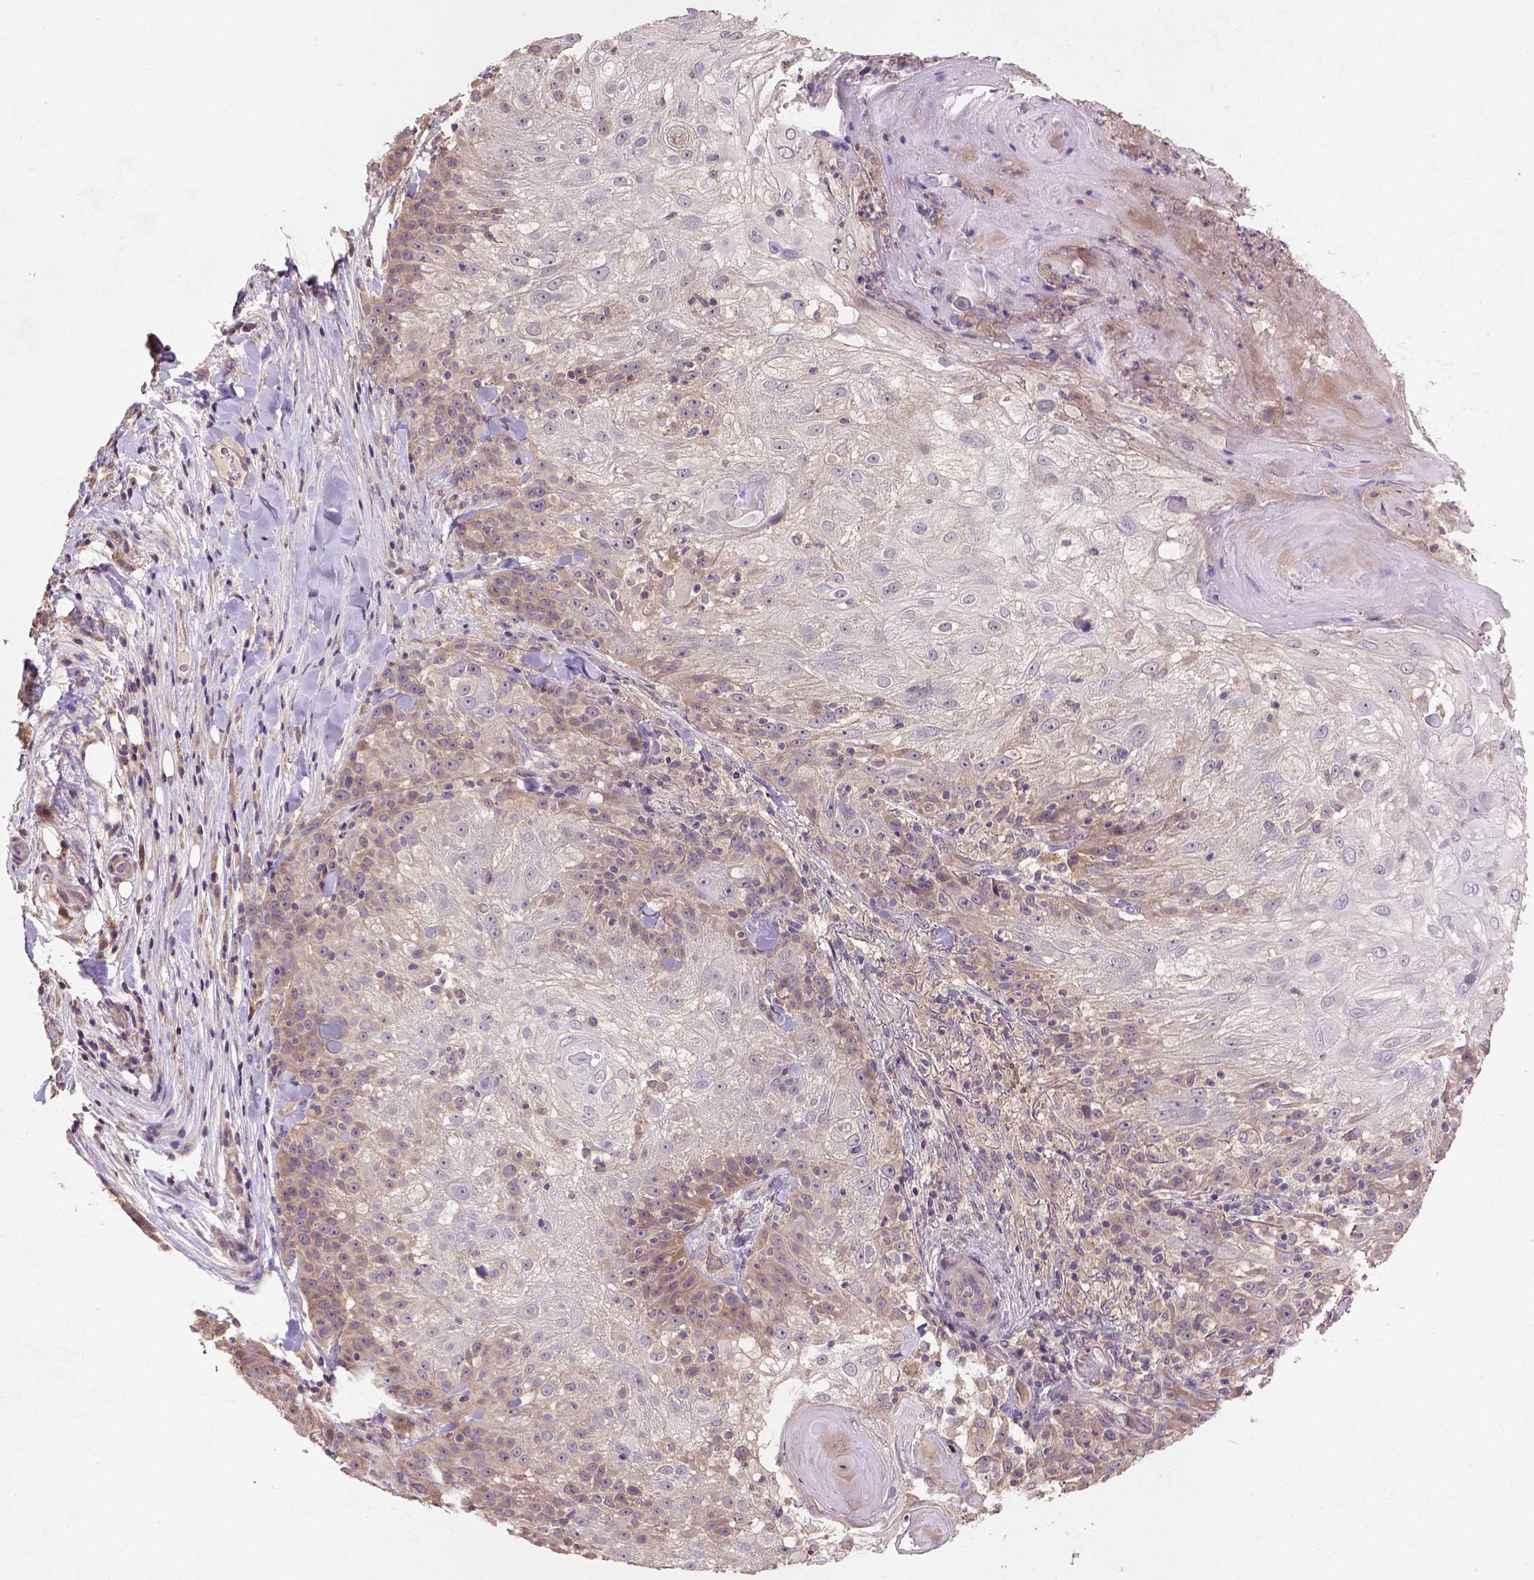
{"staining": {"intensity": "weak", "quantity": "25%-75%", "location": "cytoplasmic/membranous"}, "tissue": "skin cancer", "cell_type": "Tumor cells", "image_type": "cancer", "snomed": [{"axis": "morphology", "description": "Normal tissue, NOS"}, {"axis": "morphology", "description": "Squamous cell carcinoma, NOS"}, {"axis": "topography", "description": "Skin"}], "caption": "An immunohistochemistry (IHC) histopathology image of tumor tissue is shown. Protein staining in brown shows weak cytoplasmic/membranous positivity in squamous cell carcinoma (skin) within tumor cells.", "gene": "KBTBD8", "patient": {"sex": "female", "age": 83}}